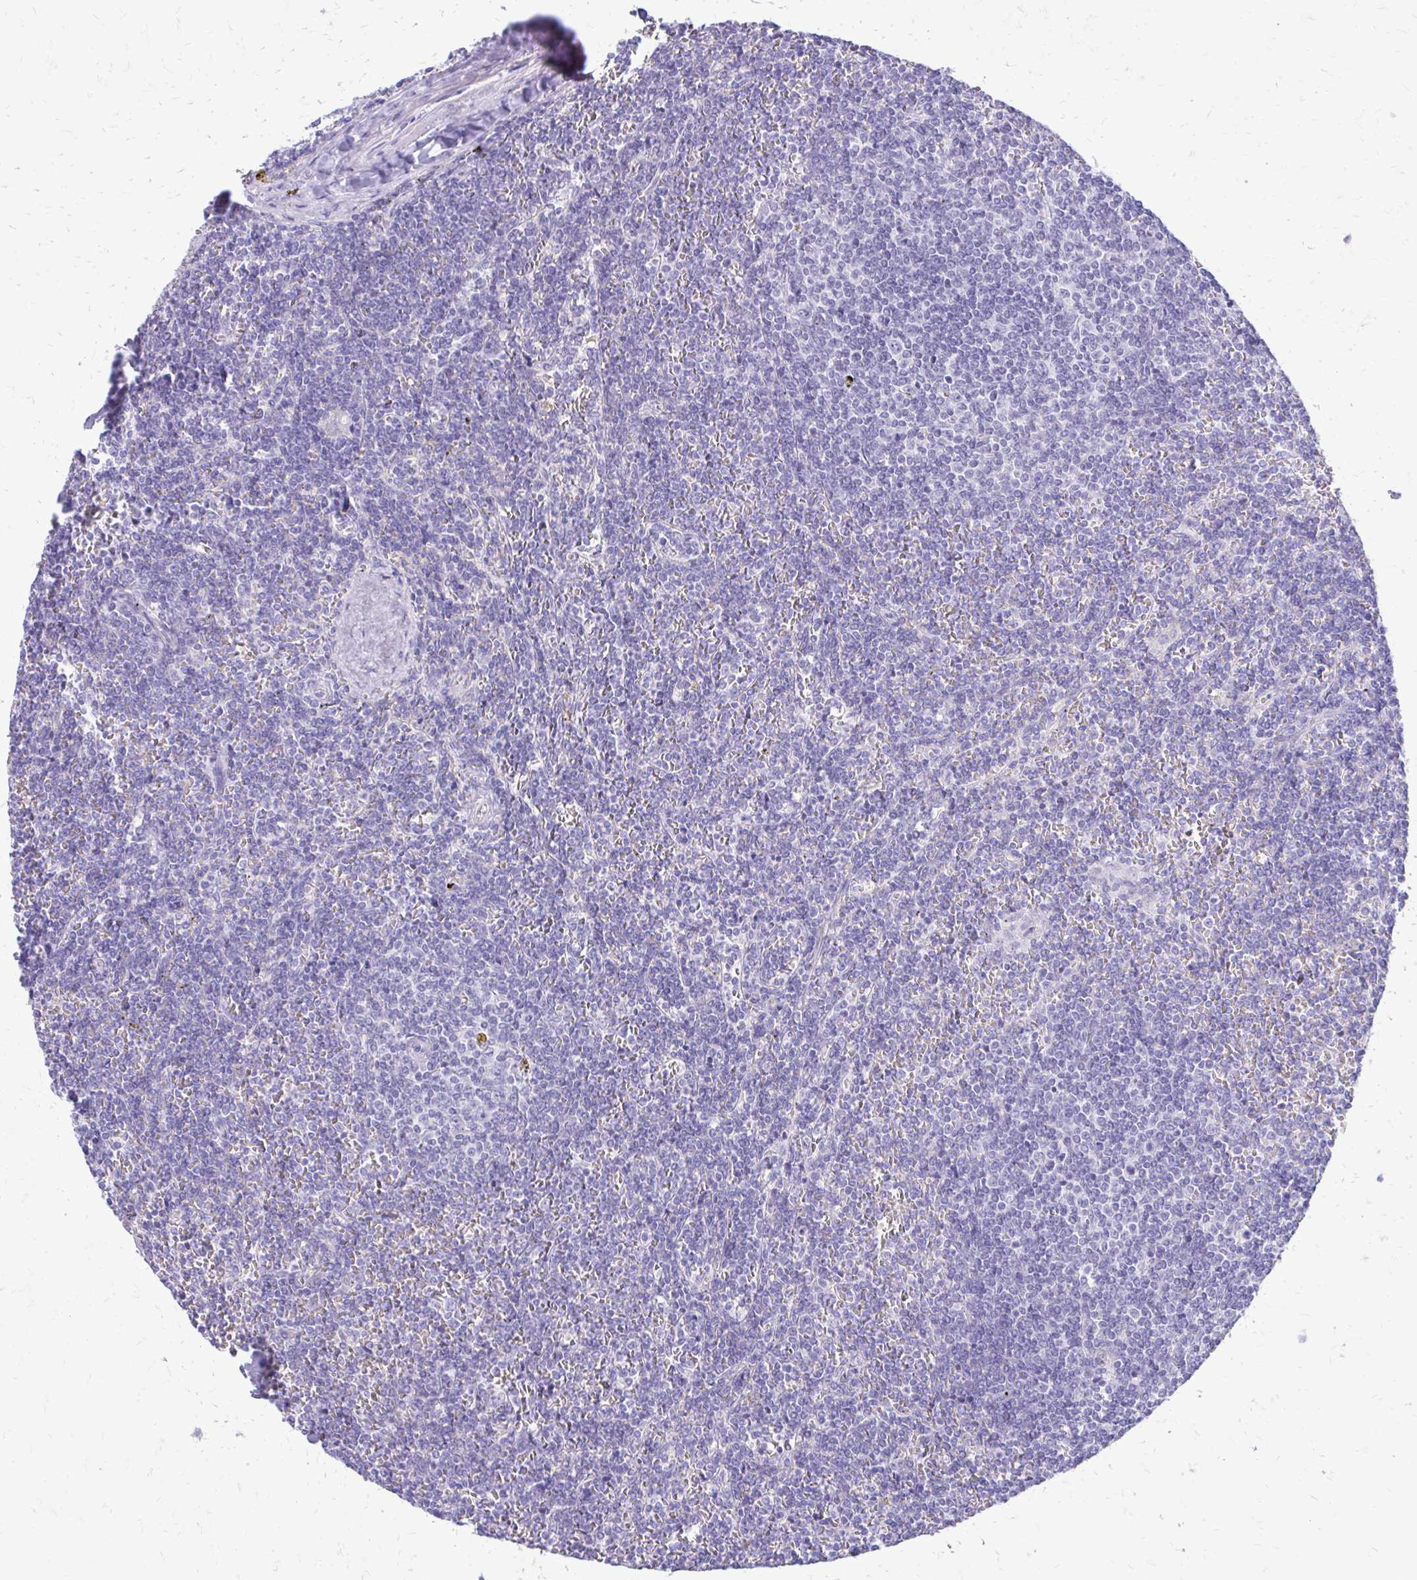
{"staining": {"intensity": "negative", "quantity": "none", "location": "none"}, "tissue": "lymphoma", "cell_type": "Tumor cells", "image_type": "cancer", "snomed": [{"axis": "morphology", "description": "Malignant lymphoma, non-Hodgkin's type, Low grade"}, {"axis": "topography", "description": "Spleen"}], "caption": "Human malignant lymphoma, non-Hodgkin's type (low-grade) stained for a protein using IHC reveals no positivity in tumor cells.", "gene": "SIGLEC11", "patient": {"sex": "male", "age": 78}}